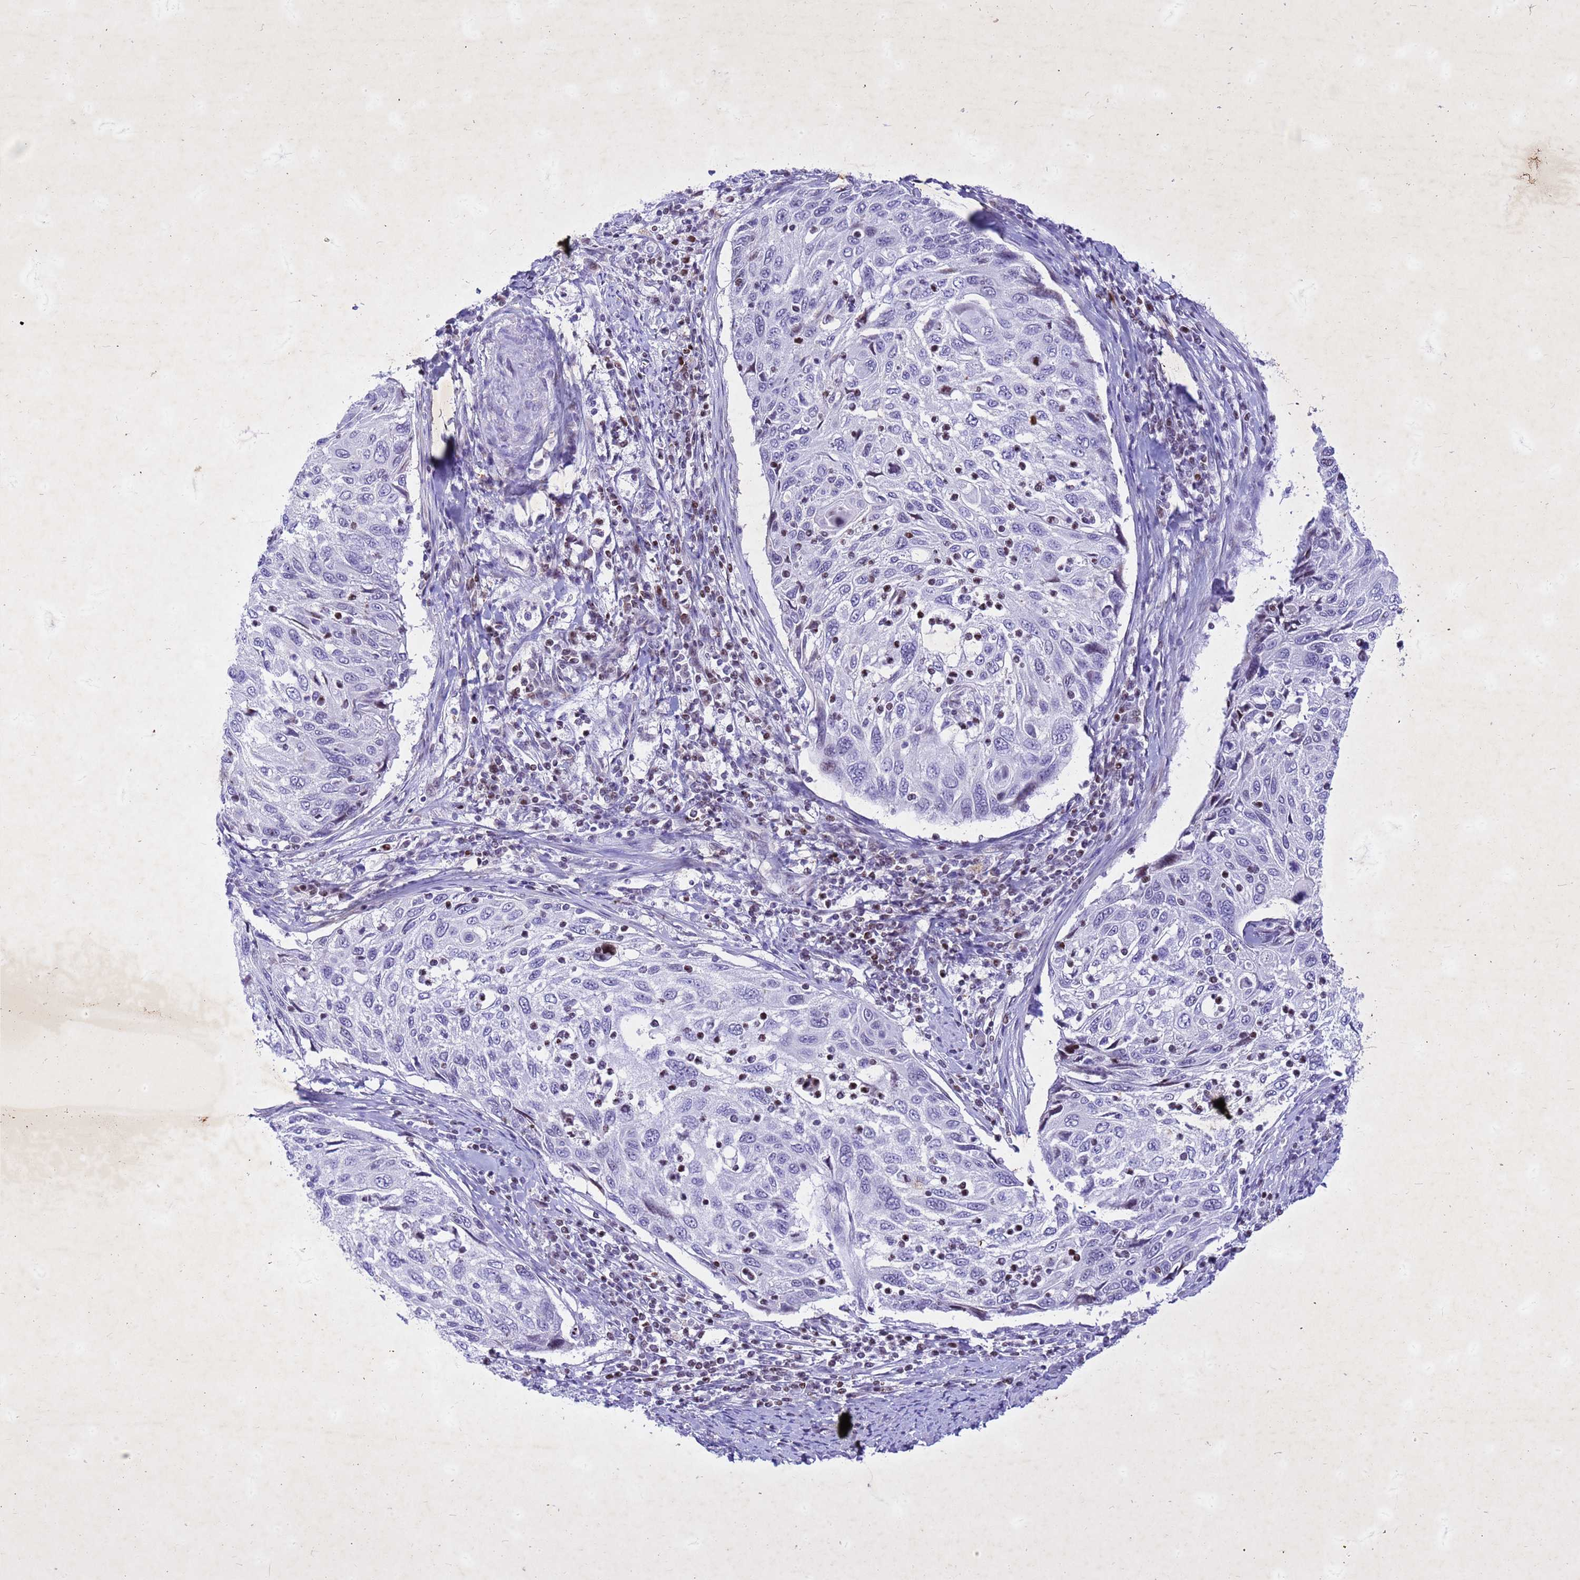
{"staining": {"intensity": "negative", "quantity": "none", "location": "none"}, "tissue": "cervical cancer", "cell_type": "Tumor cells", "image_type": "cancer", "snomed": [{"axis": "morphology", "description": "Squamous cell carcinoma, NOS"}, {"axis": "topography", "description": "Cervix"}], "caption": "DAB immunohistochemical staining of human cervical squamous cell carcinoma reveals no significant expression in tumor cells.", "gene": "COPS9", "patient": {"sex": "female", "age": 70}}